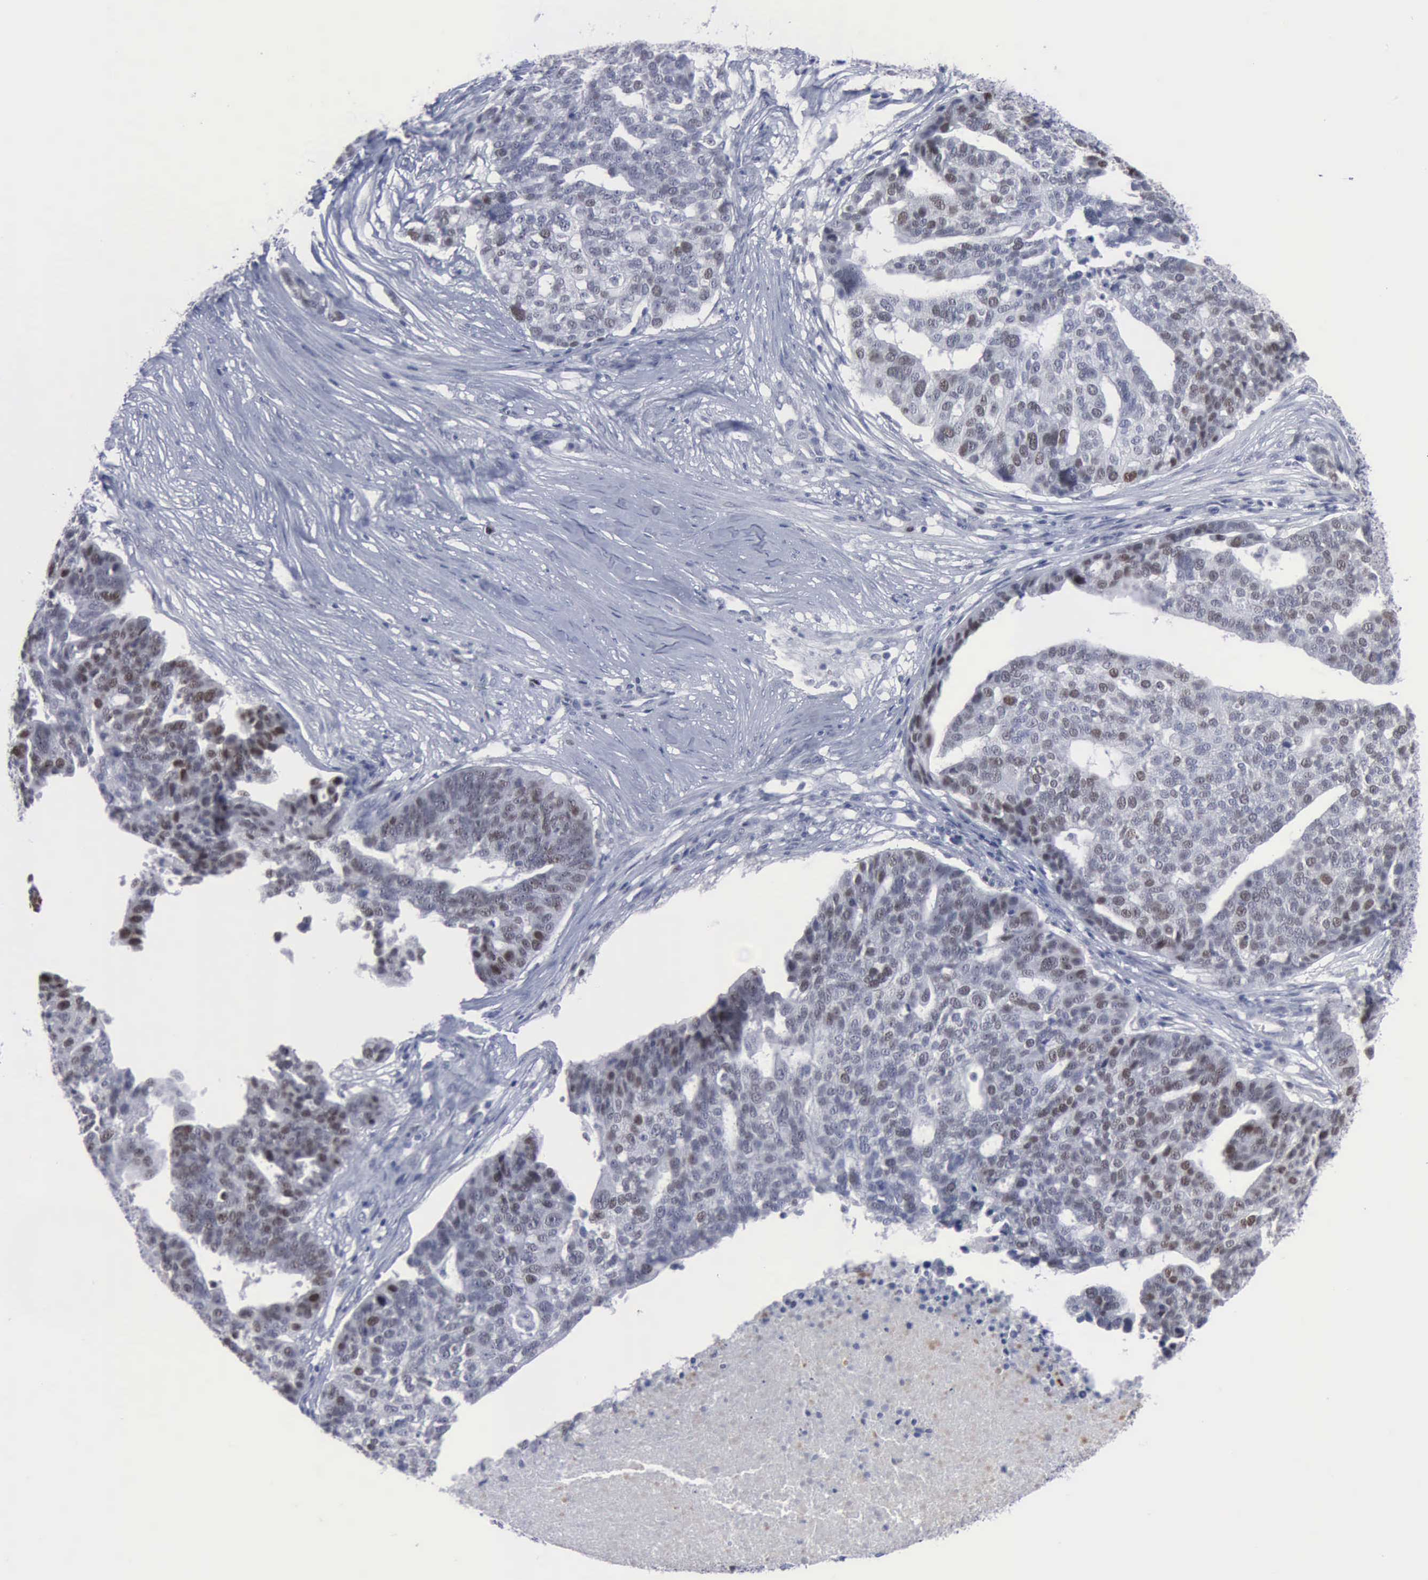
{"staining": {"intensity": "weak", "quantity": "25%-75%", "location": "nuclear"}, "tissue": "ovarian cancer", "cell_type": "Tumor cells", "image_type": "cancer", "snomed": [{"axis": "morphology", "description": "Cystadenocarcinoma, serous, NOS"}, {"axis": "topography", "description": "Ovary"}], "caption": "Ovarian cancer (serous cystadenocarcinoma) stained with DAB (3,3'-diaminobenzidine) immunohistochemistry shows low levels of weak nuclear positivity in approximately 25%-75% of tumor cells.", "gene": "MCM5", "patient": {"sex": "female", "age": 59}}